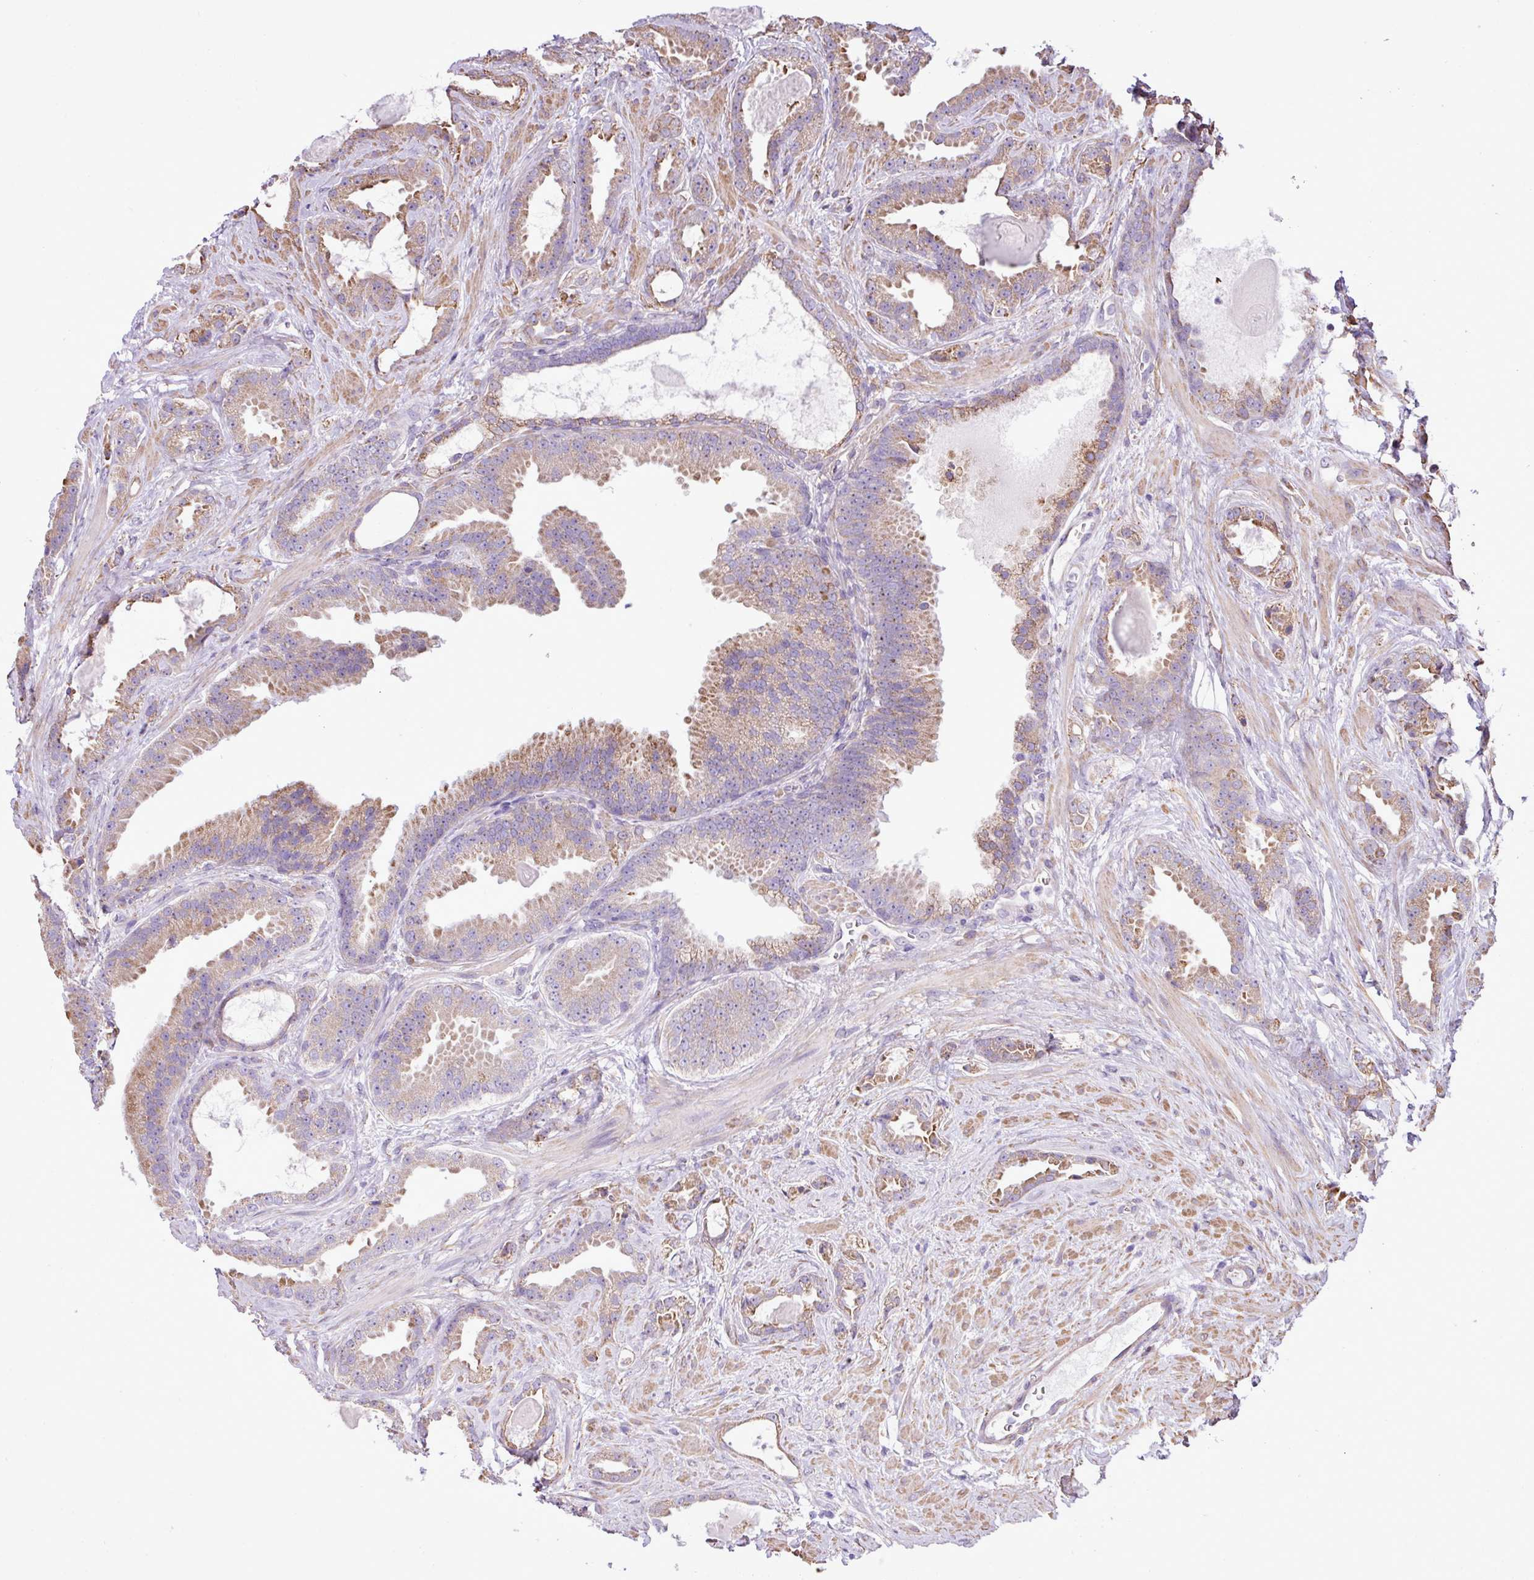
{"staining": {"intensity": "moderate", "quantity": "25%-75%", "location": "cytoplasmic/membranous"}, "tissue": "prostate cancer", "cell_type": "Tumor cells", "image_type": "cancer", "snomed": [{"axis": "morphology", "description": "Adenocarcinoma, Low grade"}, {"axis": "topography", "description": "Prostate"}], "caption": "DAB (3,3'-diaminobenzidine) immunohistochemical staining of prostate cancer exhibits moderate cytoplasmic/membranous protein positivity in approximately 25%-75% of tumor cells.", "gene": "ZSCAN5A", "patient": {"sex": "male", "age": 62}}